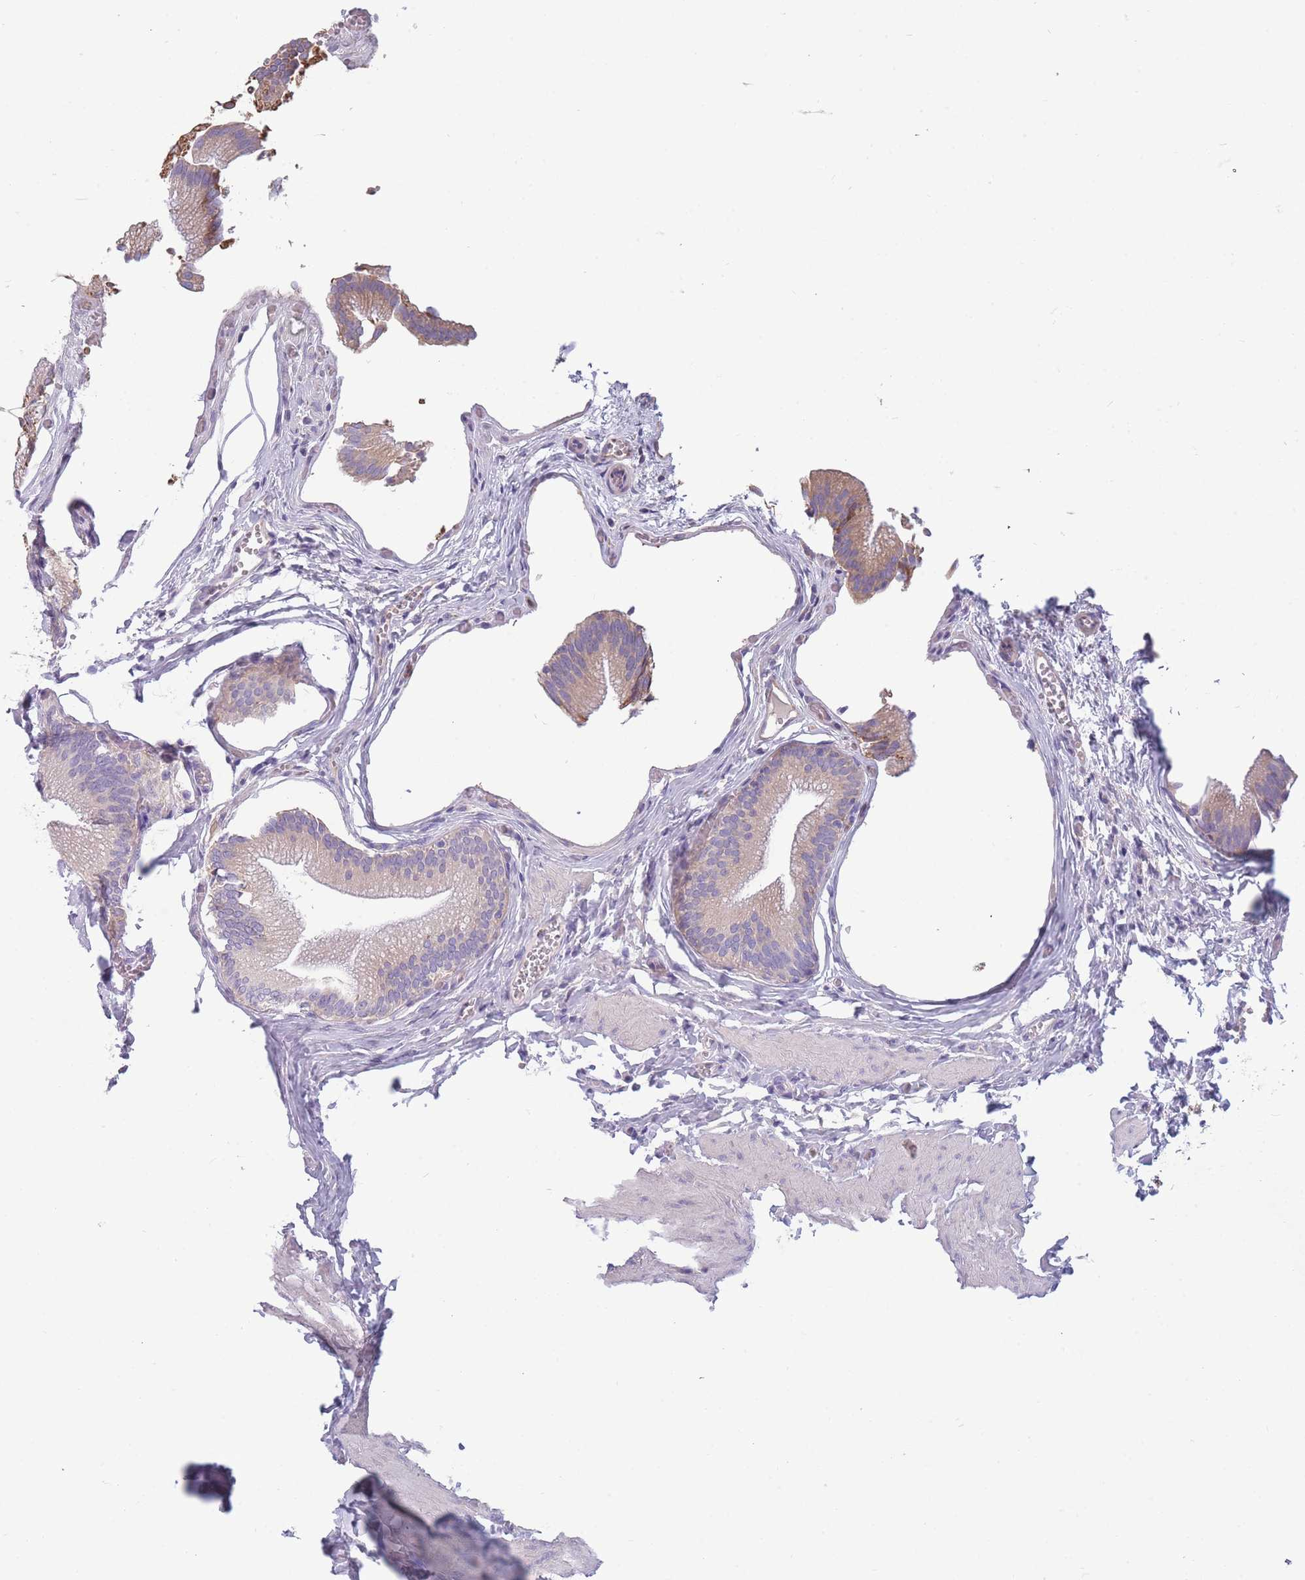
{"staining": {"intensity": "weak", "quantity": ">75%", "location": "cytoplasmic/membranous"}, "tissue": "gallbladder", "cell_type": "Glandular cells", "image_type": "normal", "snomed": [{"axis": "morphology", "description": "Normal tissue, NOS"}, {"axis": "topography", "description": "Gallbladder"}, {"axis": "topography", "description": "Peripheral nerve tissue"}], "caption": "Immunohistochemical staining of benign gallbladder reveals low levels of weak cytoplasmic/membranous expression in approximately >75% of glandular cells. The protein is shown in brown color, while the nuclei are stained blue.", "gene": "NDUFAF6", "patient": {"sex": "male", "age": 17}}